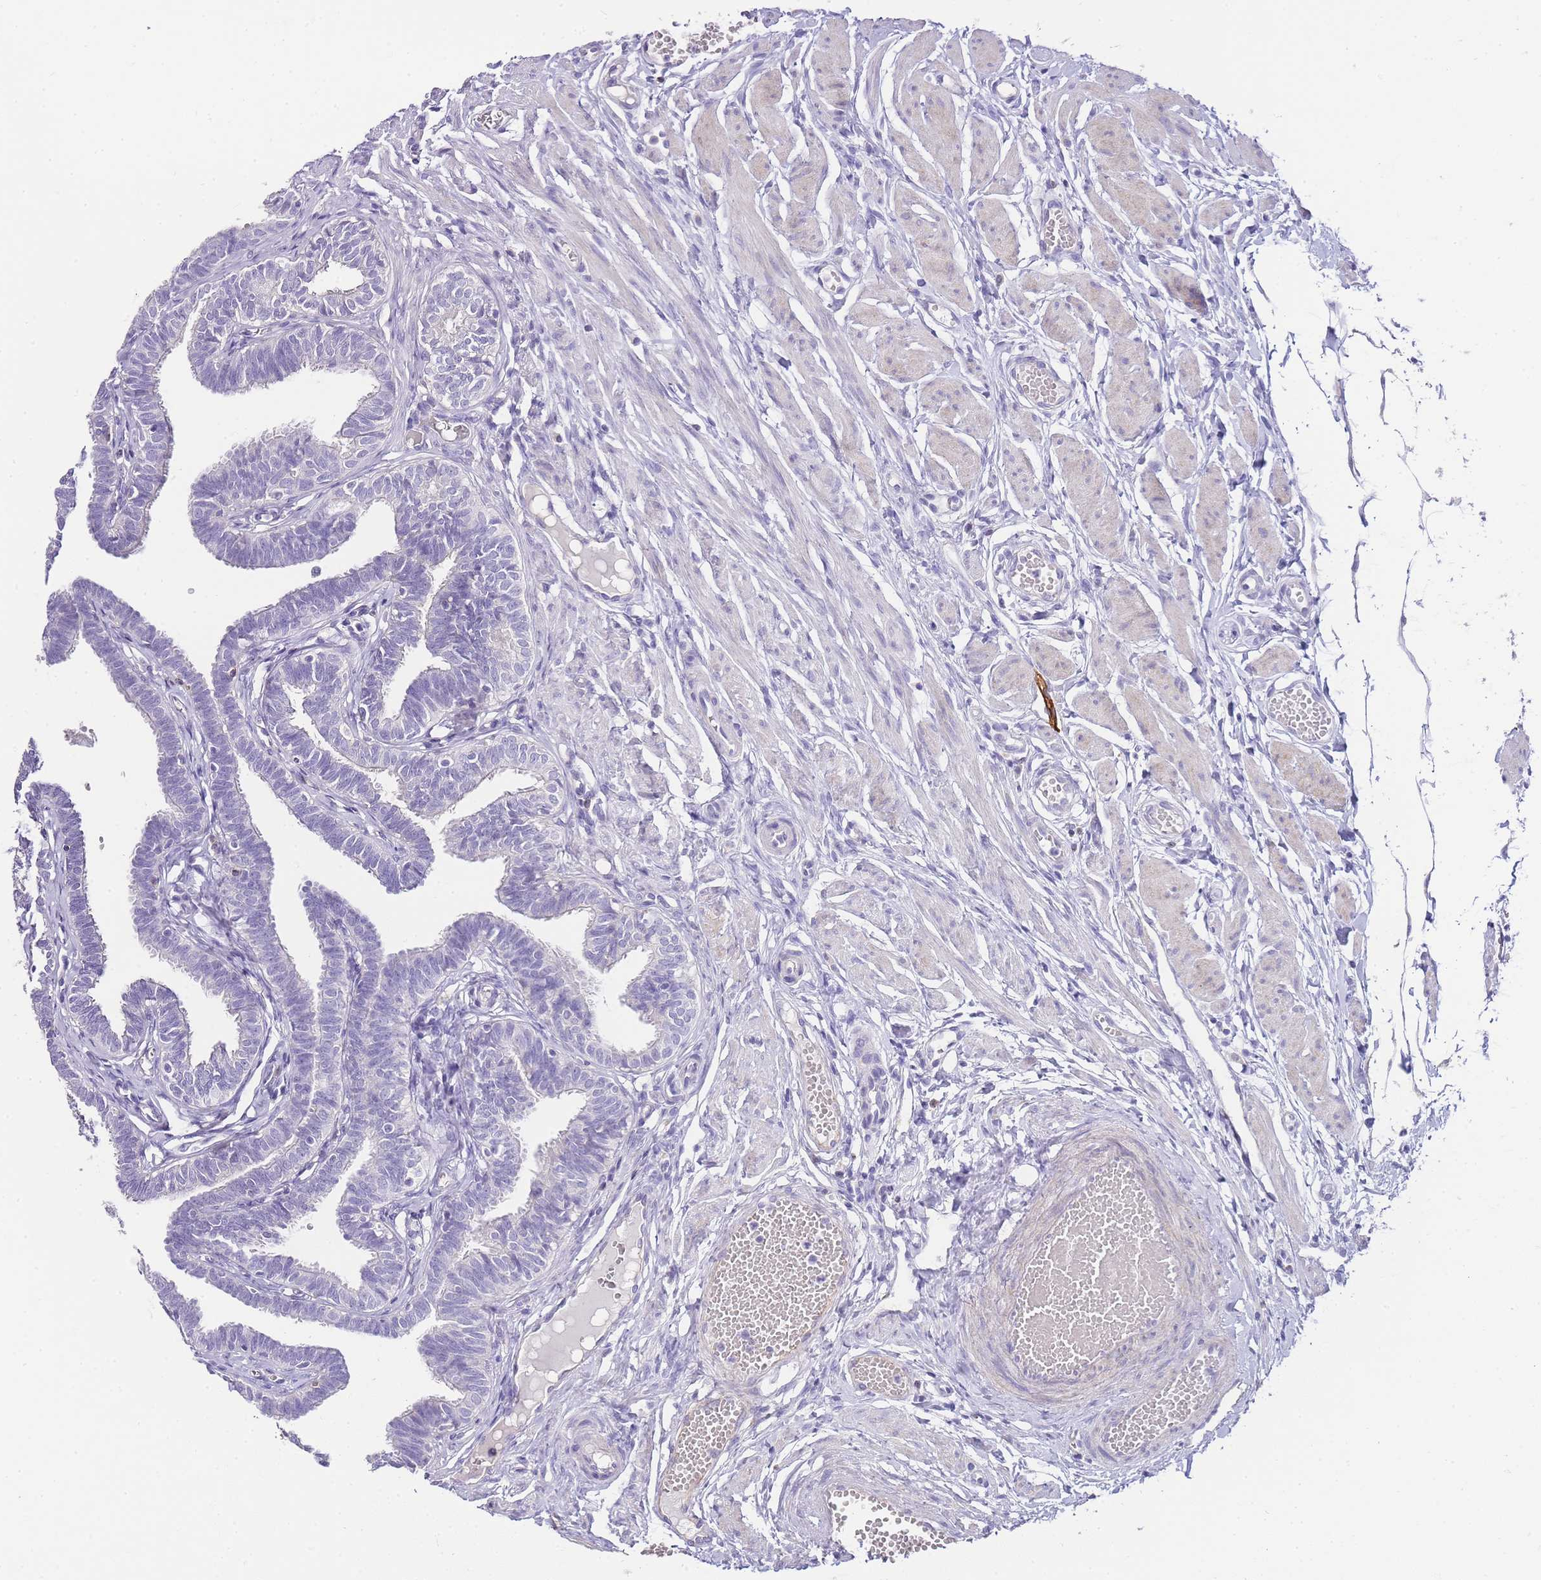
{"staining": {"intensity": "negative", "quantity": "none", "location": "none"}, "tissue": "fallopian tube", "cell_type": "Glandular cells", "image_type": "normal", "snomed": [{"axis": "morphology", "description": "Normal tissue, NOS"}, {"axis": "topography", "description": "Fallopian tube"}, {"axis": "topography", "description": "Ovary"}], "caption": "High magnification brightfield microscopy of benign fallopian tube stained with DAB (3,3'-diaminobenzidine) (brown) and counterstained with hematoxylin (blue): glandular cells show no significant expression. Nuclei are stained in blue.", "gene": "DPP4", "patient": {"sex": "female", "age": 23}}